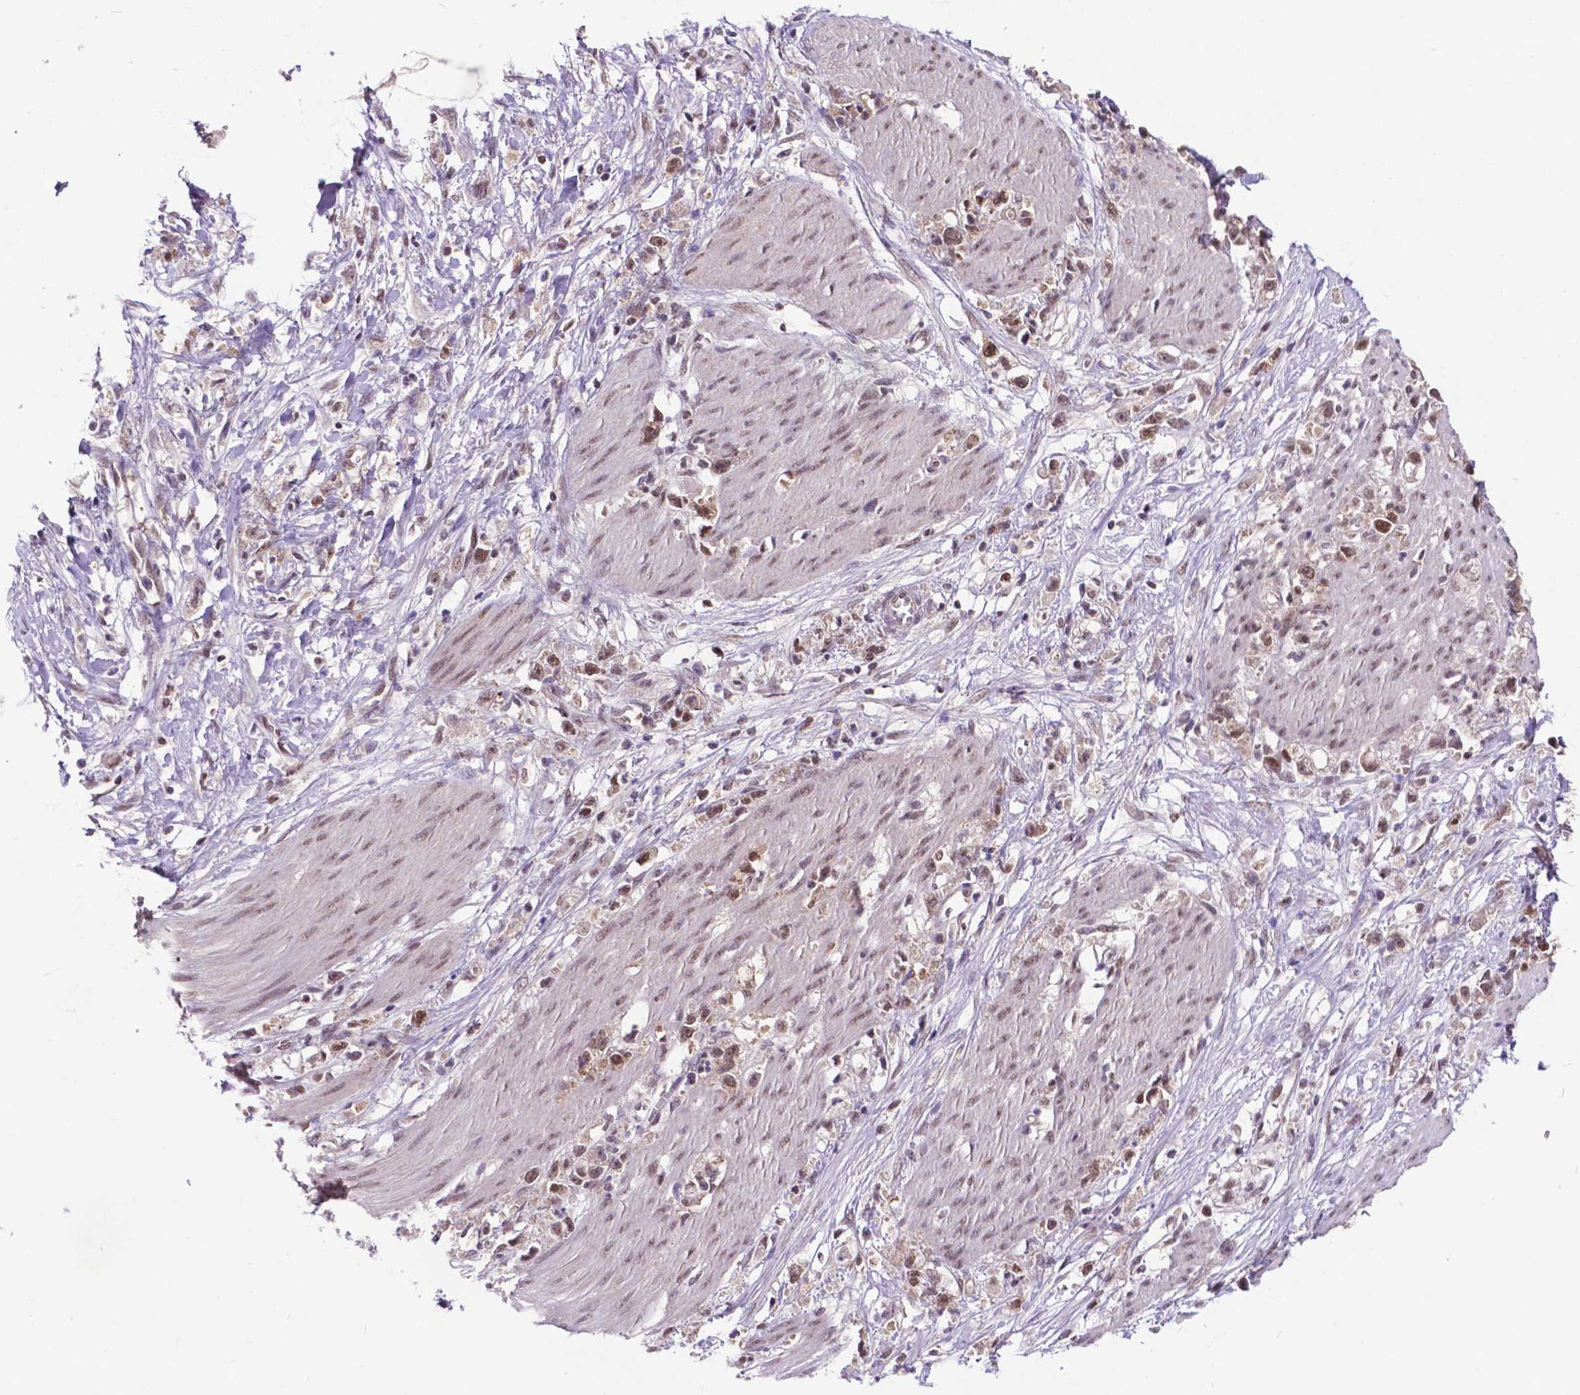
{"staining": {"intensity": "moderate", "quantity": ">75%", "location": "nuclear"}, "tissue": "stomach cancer", "cell_type": "Tumor cells", "image_type": "cancer", "snomed": [{"axis": "morphology", "description": "Adenocarcinoma, NOS"}, {"axis": "topography", "description": "Stomach"}], "caption": "Stomach cancer stained for a protein demonstrates moderate nuclear positivity in tumor cells.", "gene": "FAF1", "patient": {"sex": "female", "age": 59}}